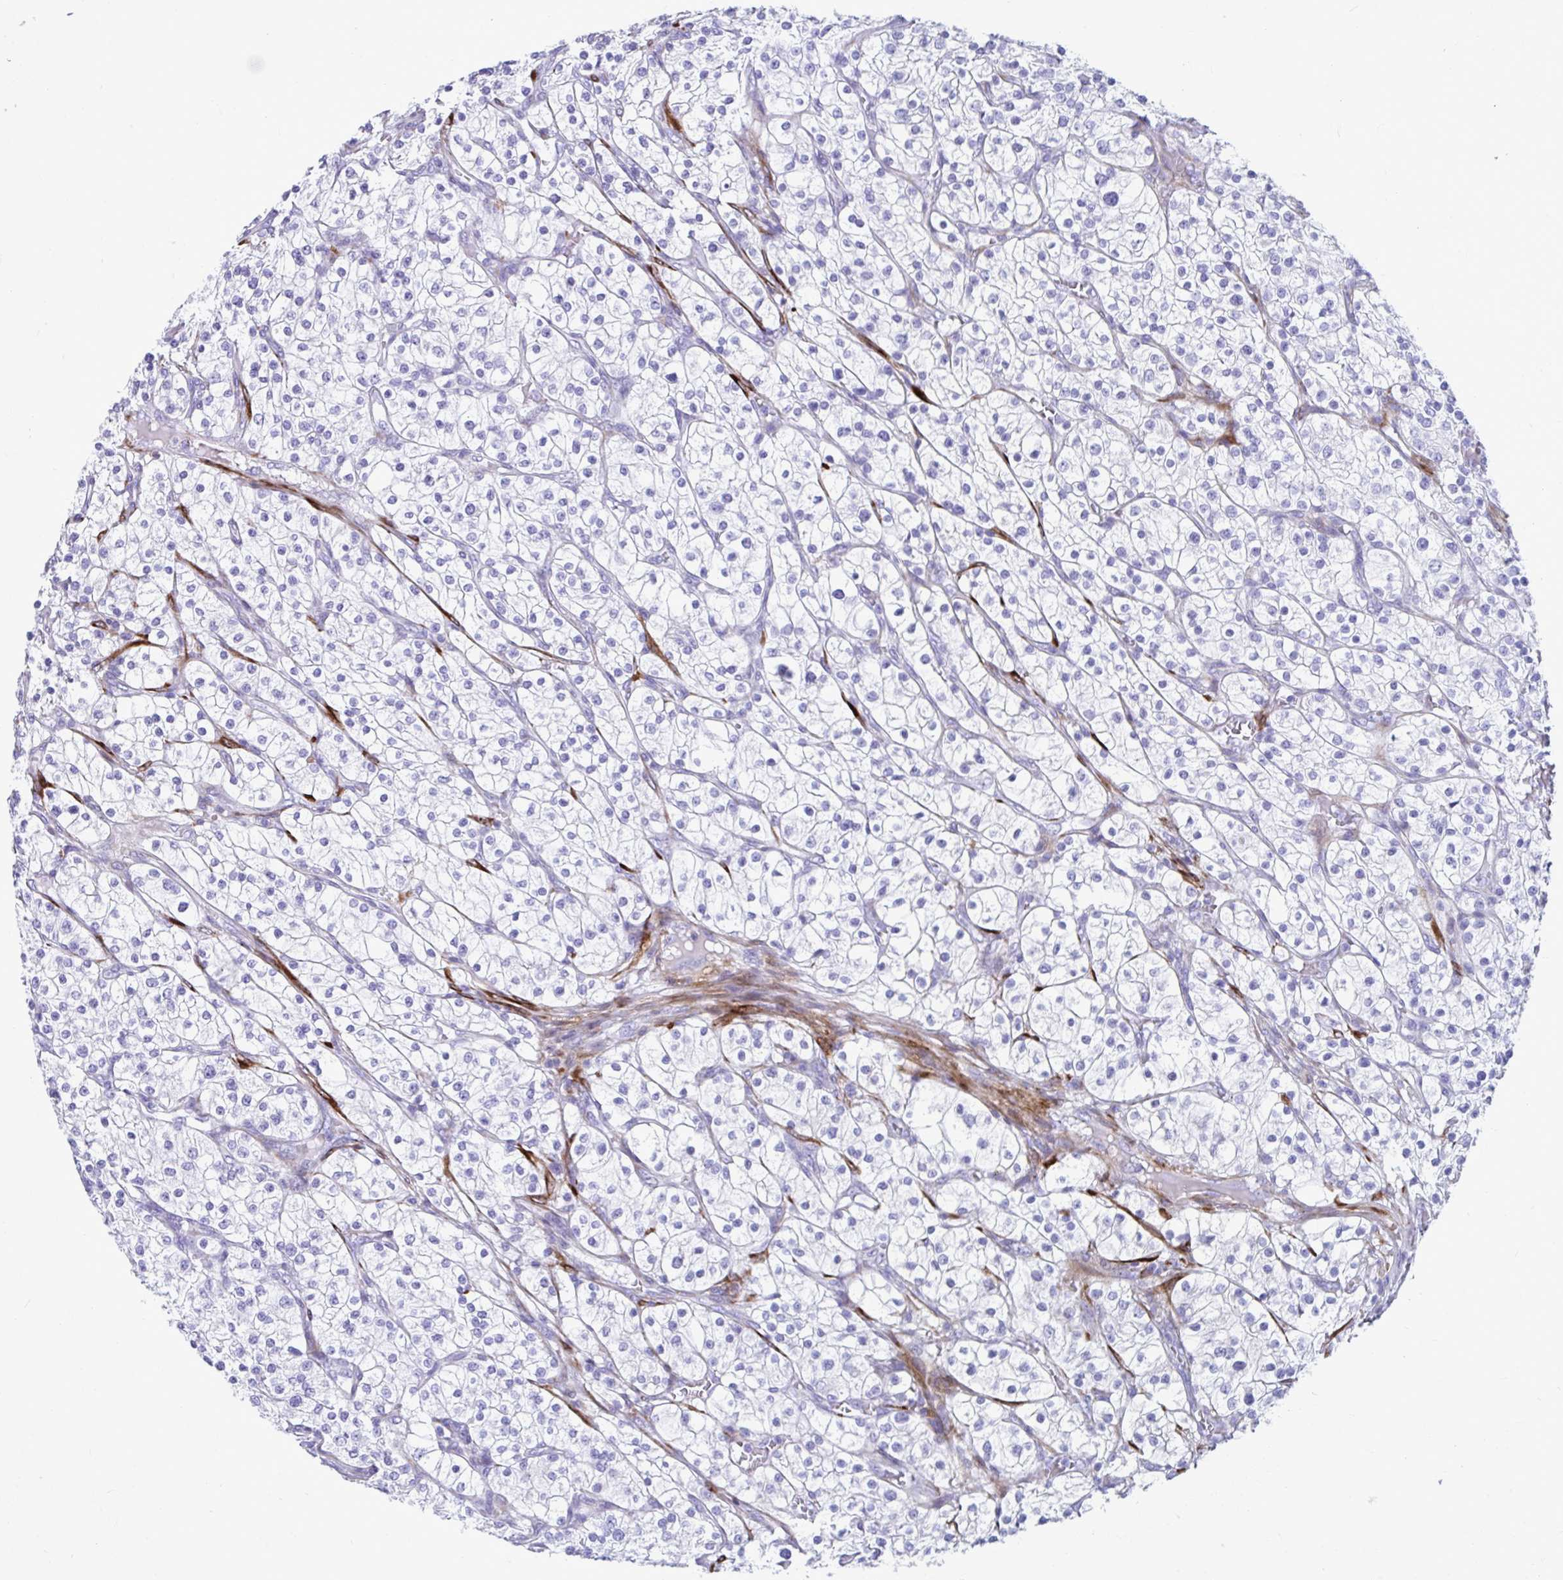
{"staining": {"intensity": "negative", "quantity": "none", "location": "none"}, "tissue": "renal cancer", "cell_type": "Tumor cells", "image_type": "cancer", "snomed": [{"axis": "morphology", "description": "Adenocarcinoma, NOS"}, {"axis": "topography", "description": "Kidney"}], "caption": "Tumor cells show no significant protein staining in renal cancer. (Immunohistochemistry (ihc), brightfield microscopy, high magnification).", "gene": "GRXCR2", "patient": {"sex": "male", "age": 80}}